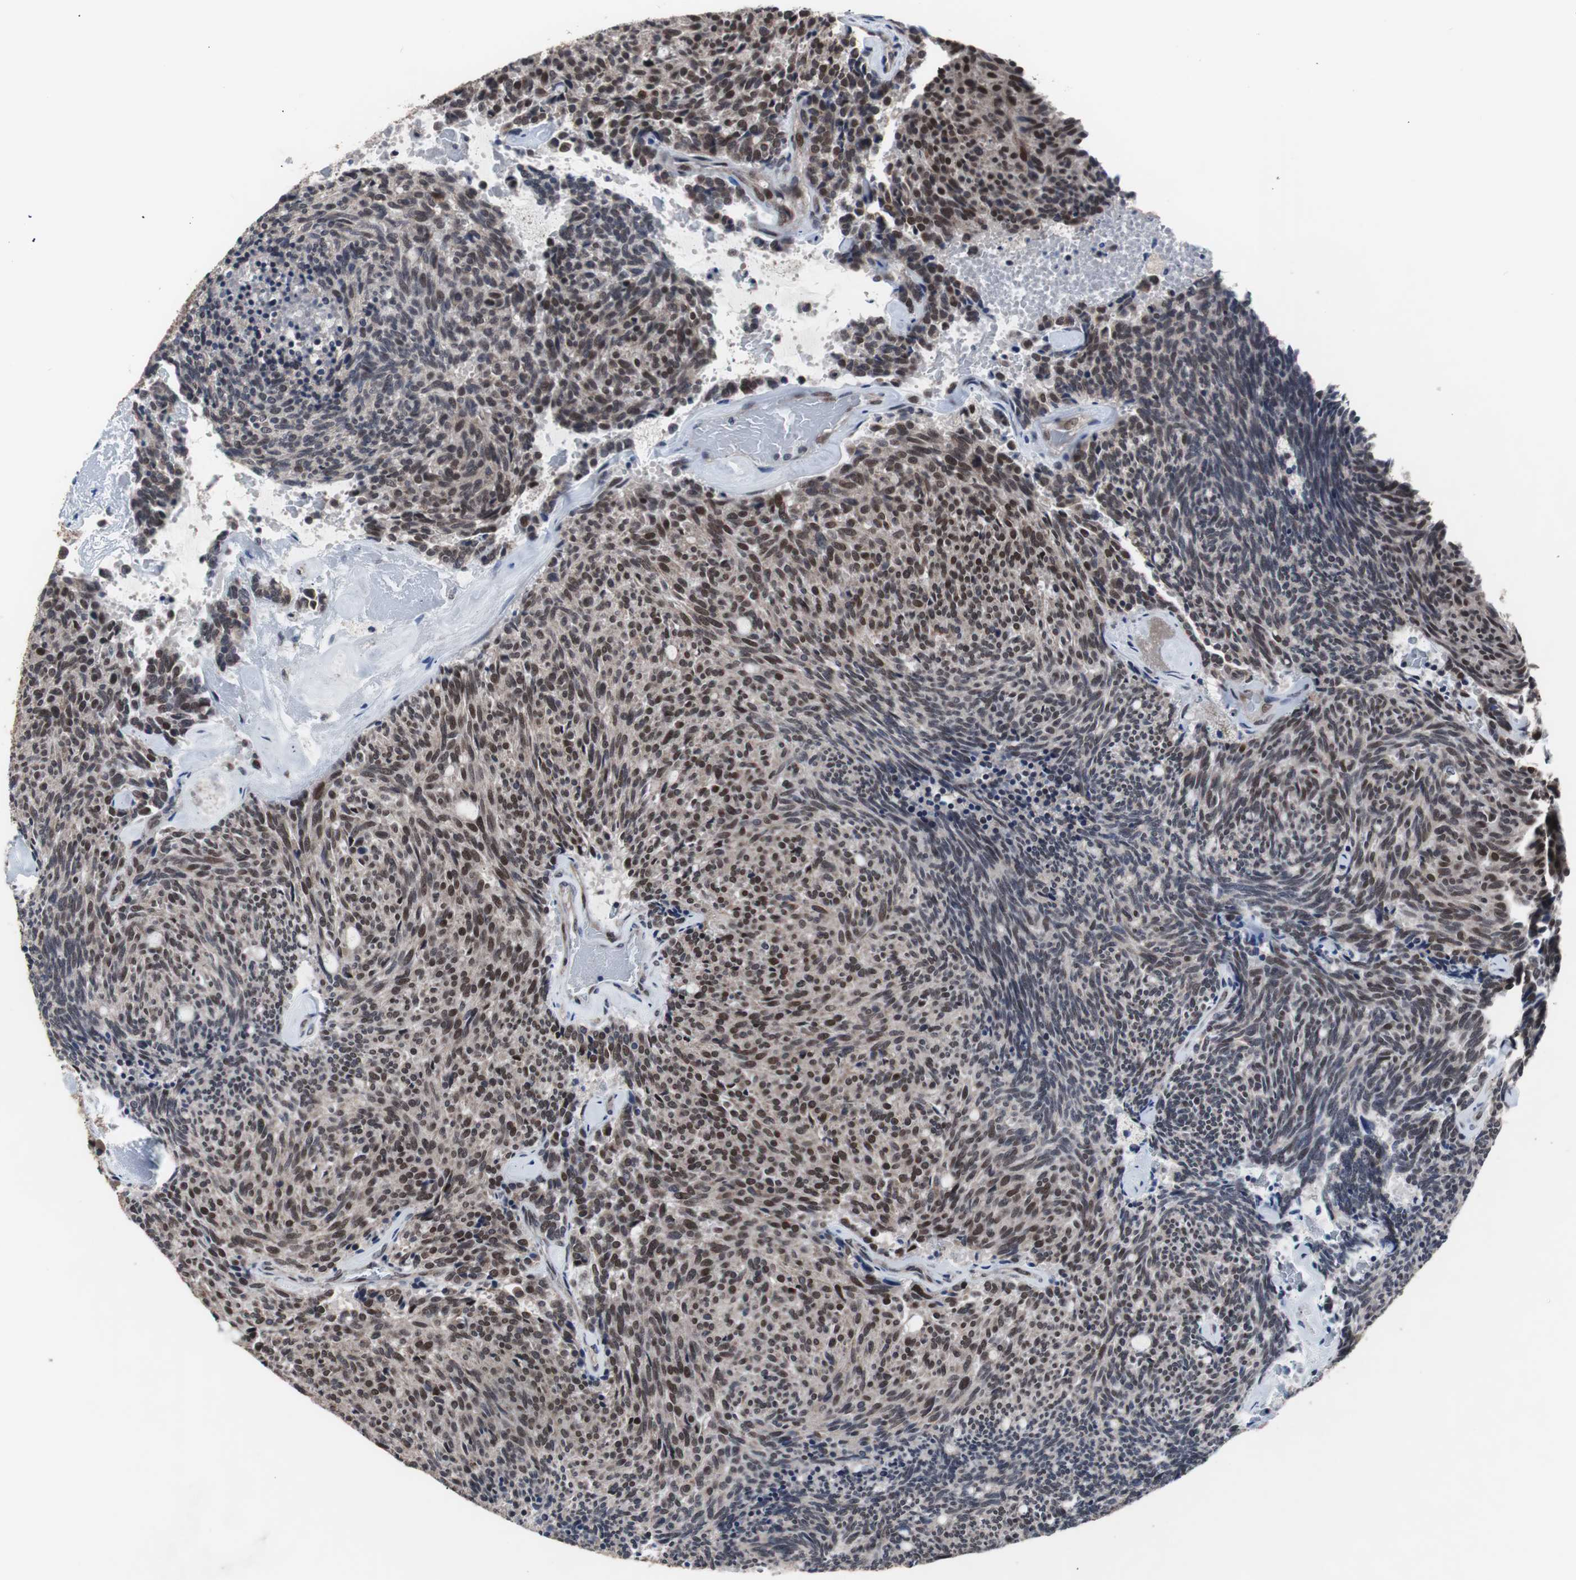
{"staining": {"intensity": "moderate", "quantity": "25%-75%", "location": "cytoplasmic/membranous,nuclear"}, "tissue": "carcinoid", "cell_type": "Tumor cells", "image_type": "cancer", "snomed": [{"axis": "morphology", "description": "Carcinoid, malignant, NOS"}, {"axis": "topography", "description": "Pancreas"}], "caption": "IHC of human carcinoid (malignant) shows medium levels of moderate cytoplasmic/membranous and nuclear positivity in approximately 25%-75% of tumor cells. Nuclei are stained in blue.", "gene": "GTF2F2", "patient": {"sex": "female", "age": 54}}